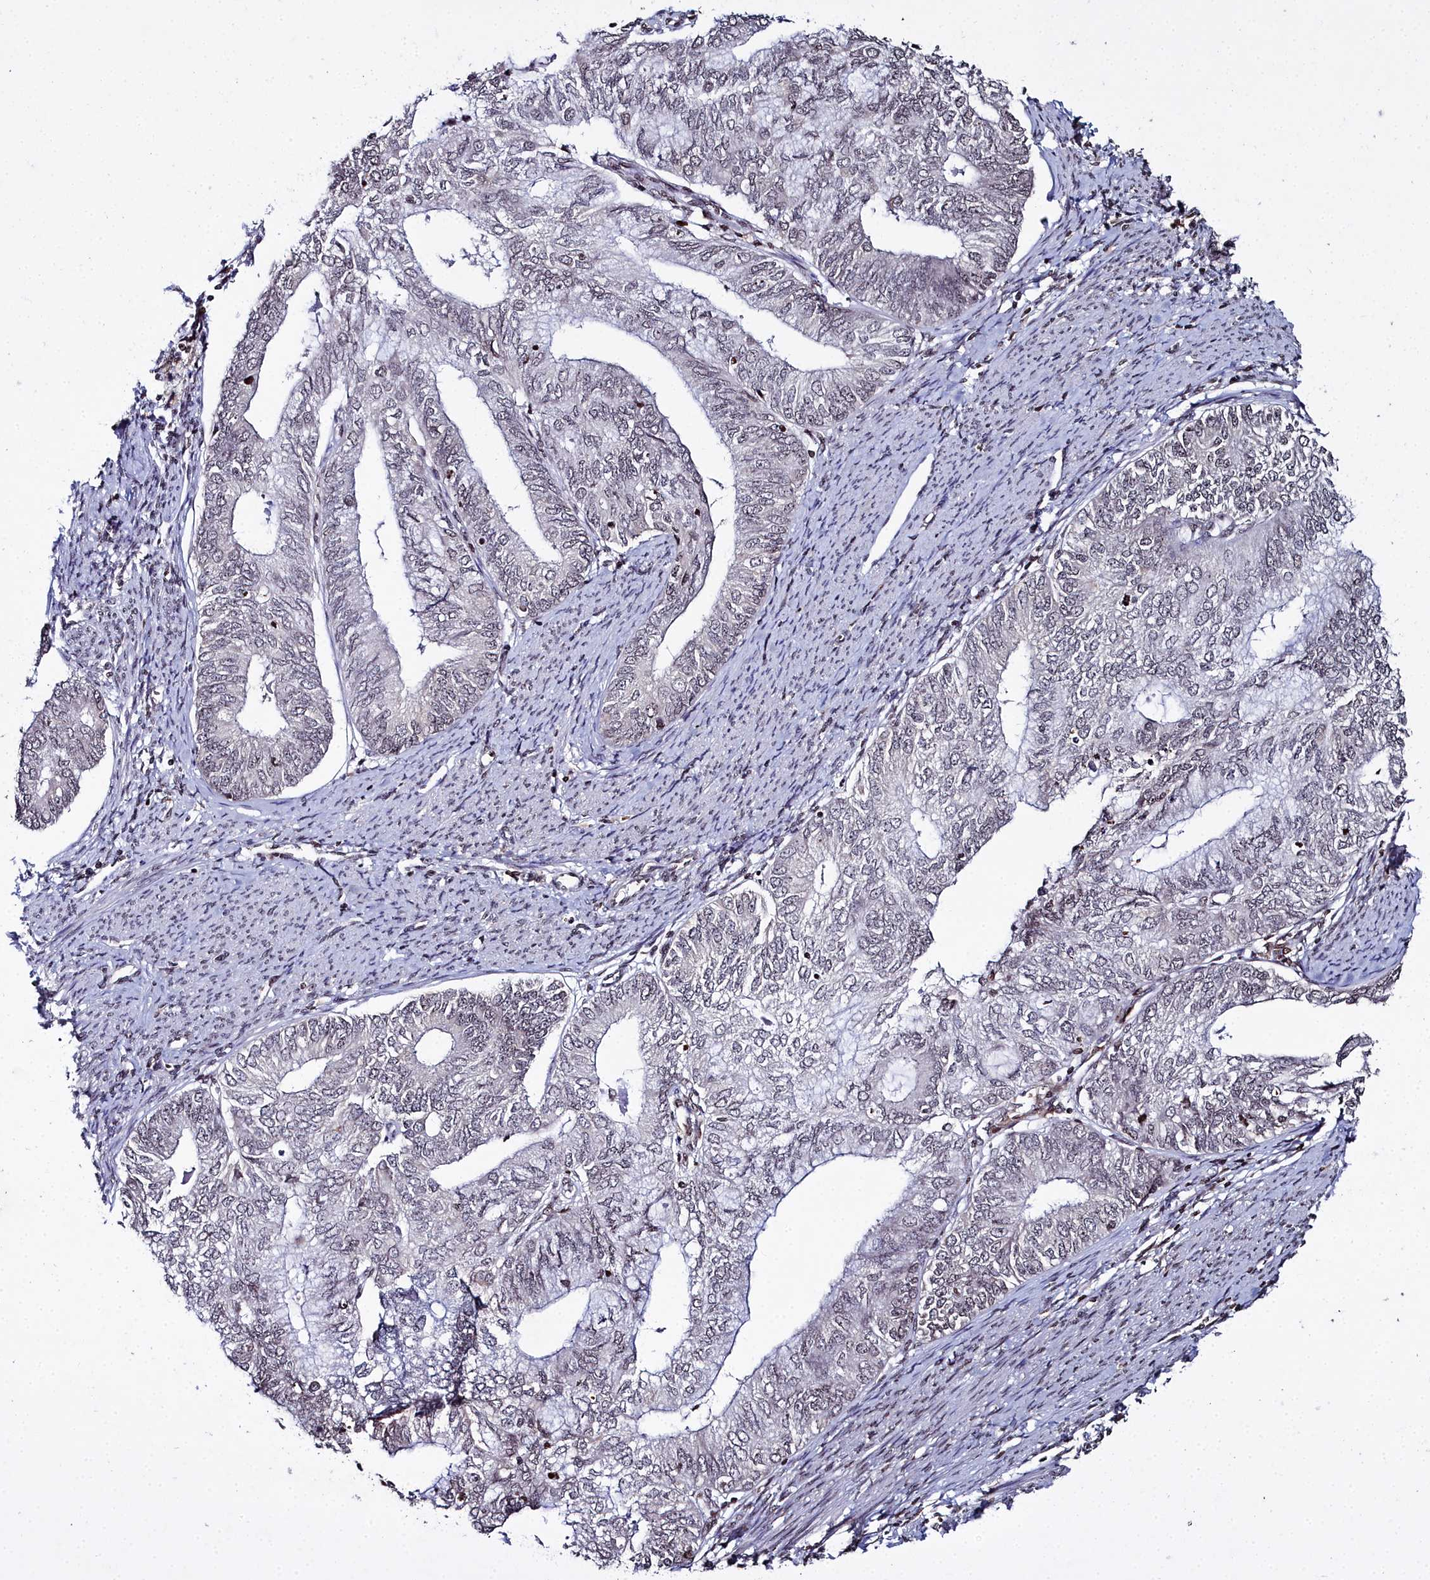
{"staining": {"intensity": "negative", "quantity": "none", "location": "none"}, "tissue": "endometrial cancer", "cell_type": "Tumor cells", "image_type": "cancer", "snomed": [{"axis": "morphology", "description": "Adenocarcinoma, NOS"}, {"axis": "topography", "description": "Endometrium"}], "caption": "Immunohistochemical staining of endometrial adenocarcinoma reveals no significant positivity in tumor cells.", "gene": "FZD4", "patient": {"sex": "female", "age": 68}}